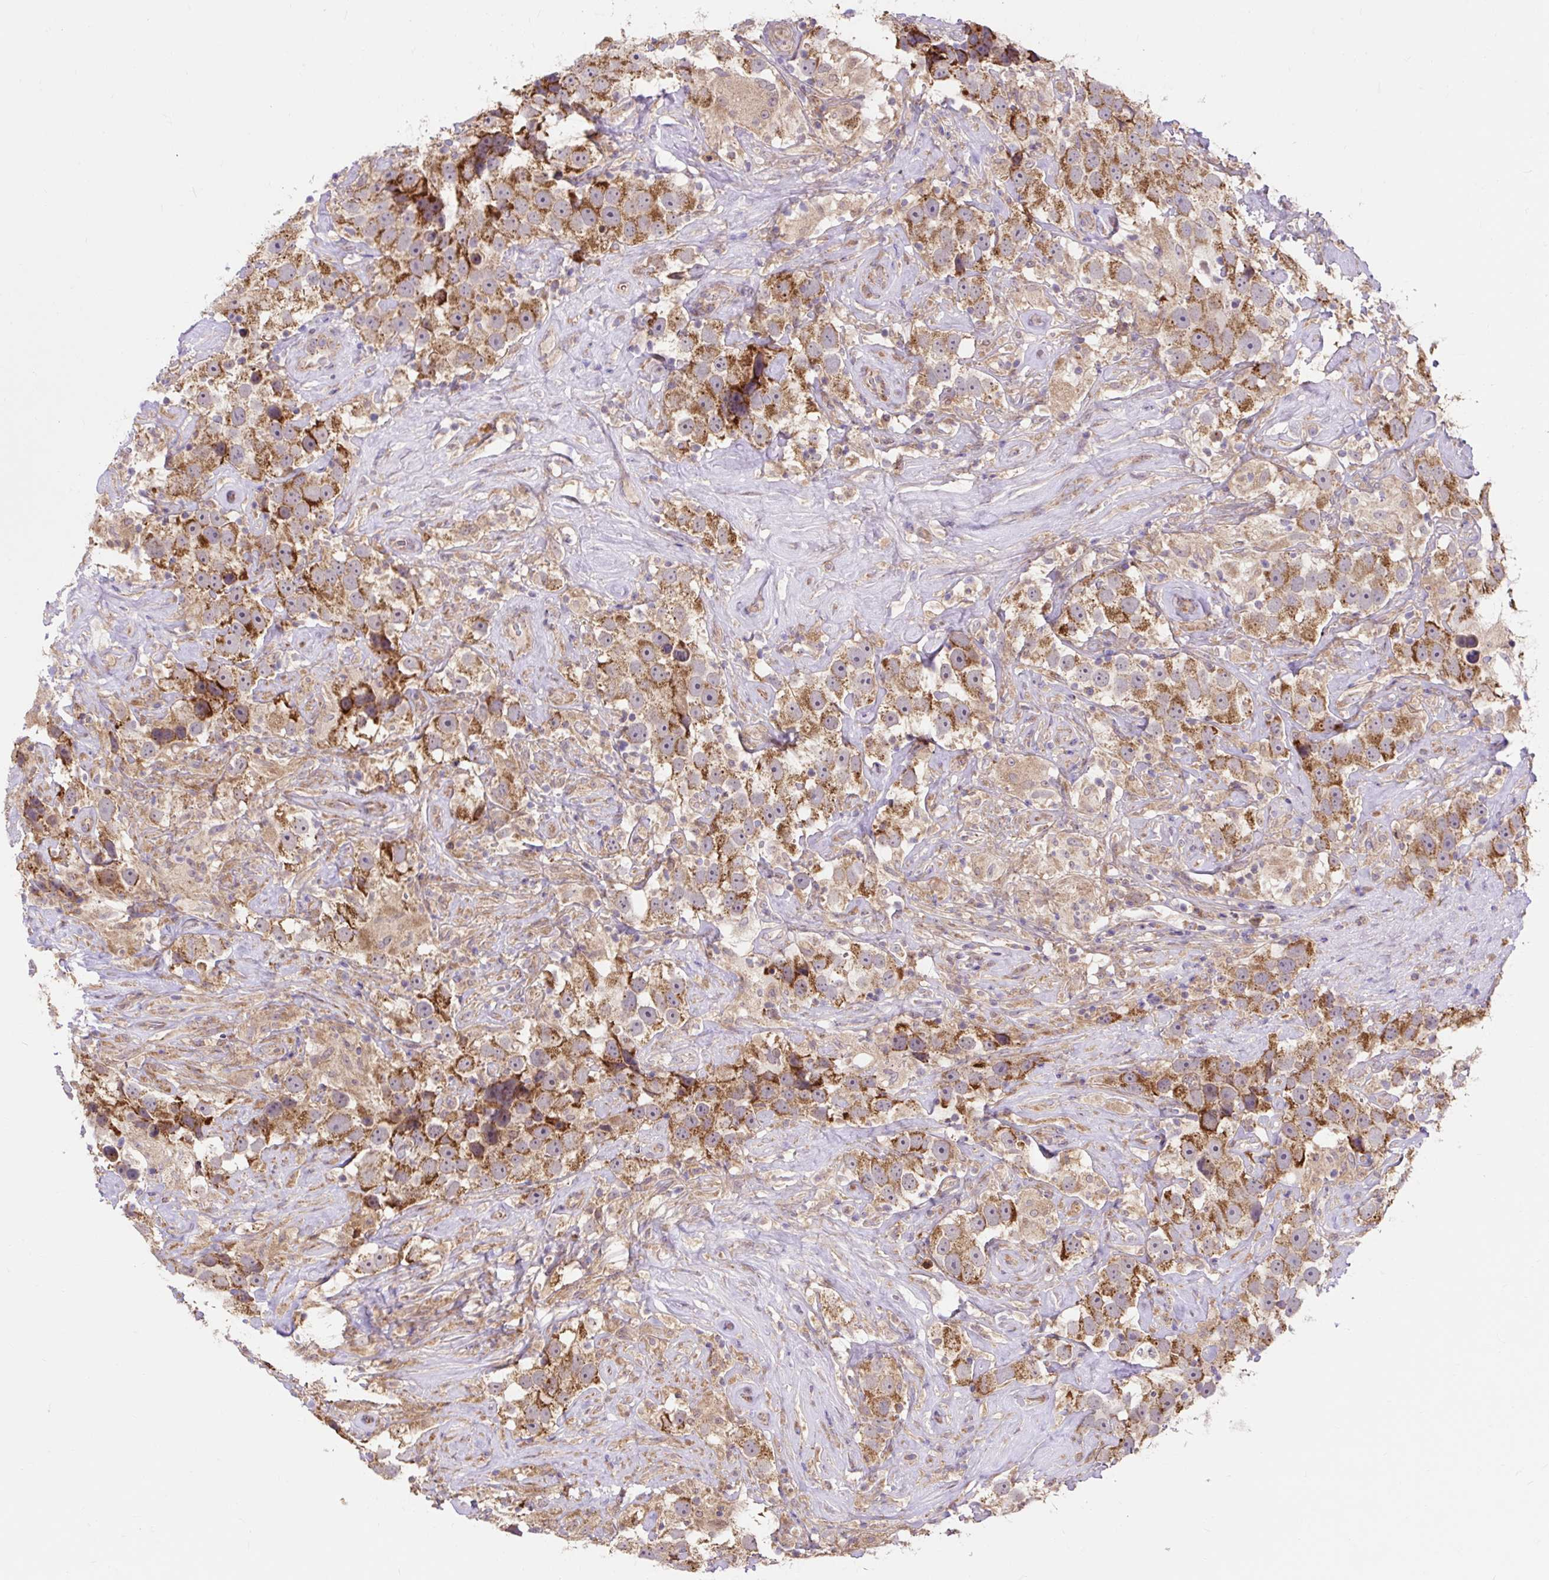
{"staining": {"intensity": "moderate", "quantity": ">75%", "location": "cytoplasmic/membranous"}, "tissue": "testis cancer", "cell_type": "Tumor cells", "image_type": "cancer", "snomed": [{"axis": "morphology", "description": "Seminoma, NOS"}, {"axis": "topography", "description": "Testis"}], "caption": "Protein expression analysis of human testis cancer reveals moderate cytoplasmic/membranous staining in about >75% of tumor cells.", "gene": "TRIAP1", "patient": {"sex": "male", "age": 49}}